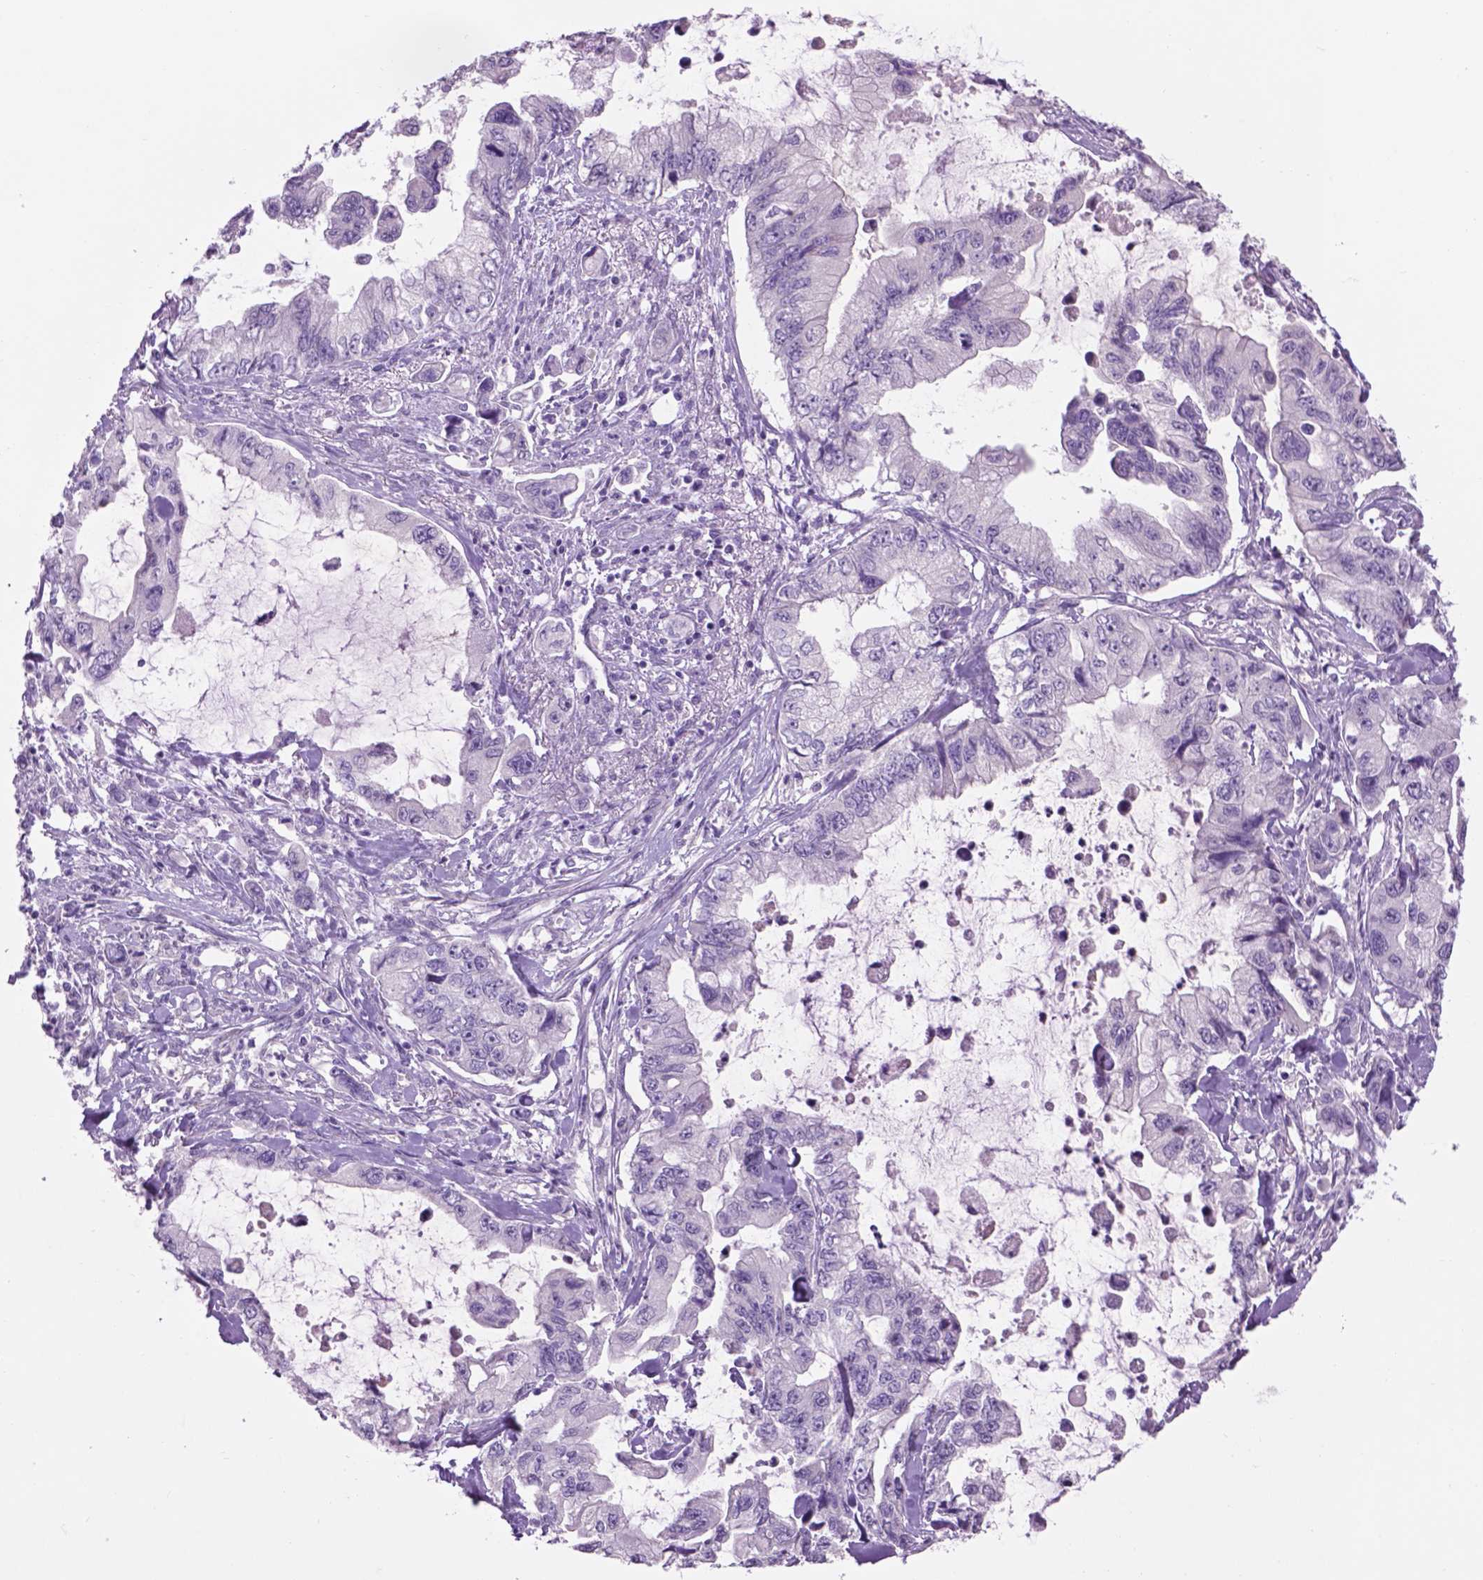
{"staining": {"intensity": "negative", "quantity": "none", "location": "none"}, "tissue": "stomach cancer", "cell_type": "Tumor cells", "image_type": "cancer", "snomed": [{"axis": "morphology", "description": "Adenocarcinoma, NOS"}, {"axis": "topography", "description": "Pancreas"}, {"axis": "topography", "description": "Stomach, upper"}, {"axis": "topography", "description": "Stomach"}], "caption": "This is an immunohistochemistry micrograph of human adenocarcinoma (stomach). There is no staining in tumor cells.", "gene": "CRYBA4", "patient": {"sex": "male", "age": 77}}